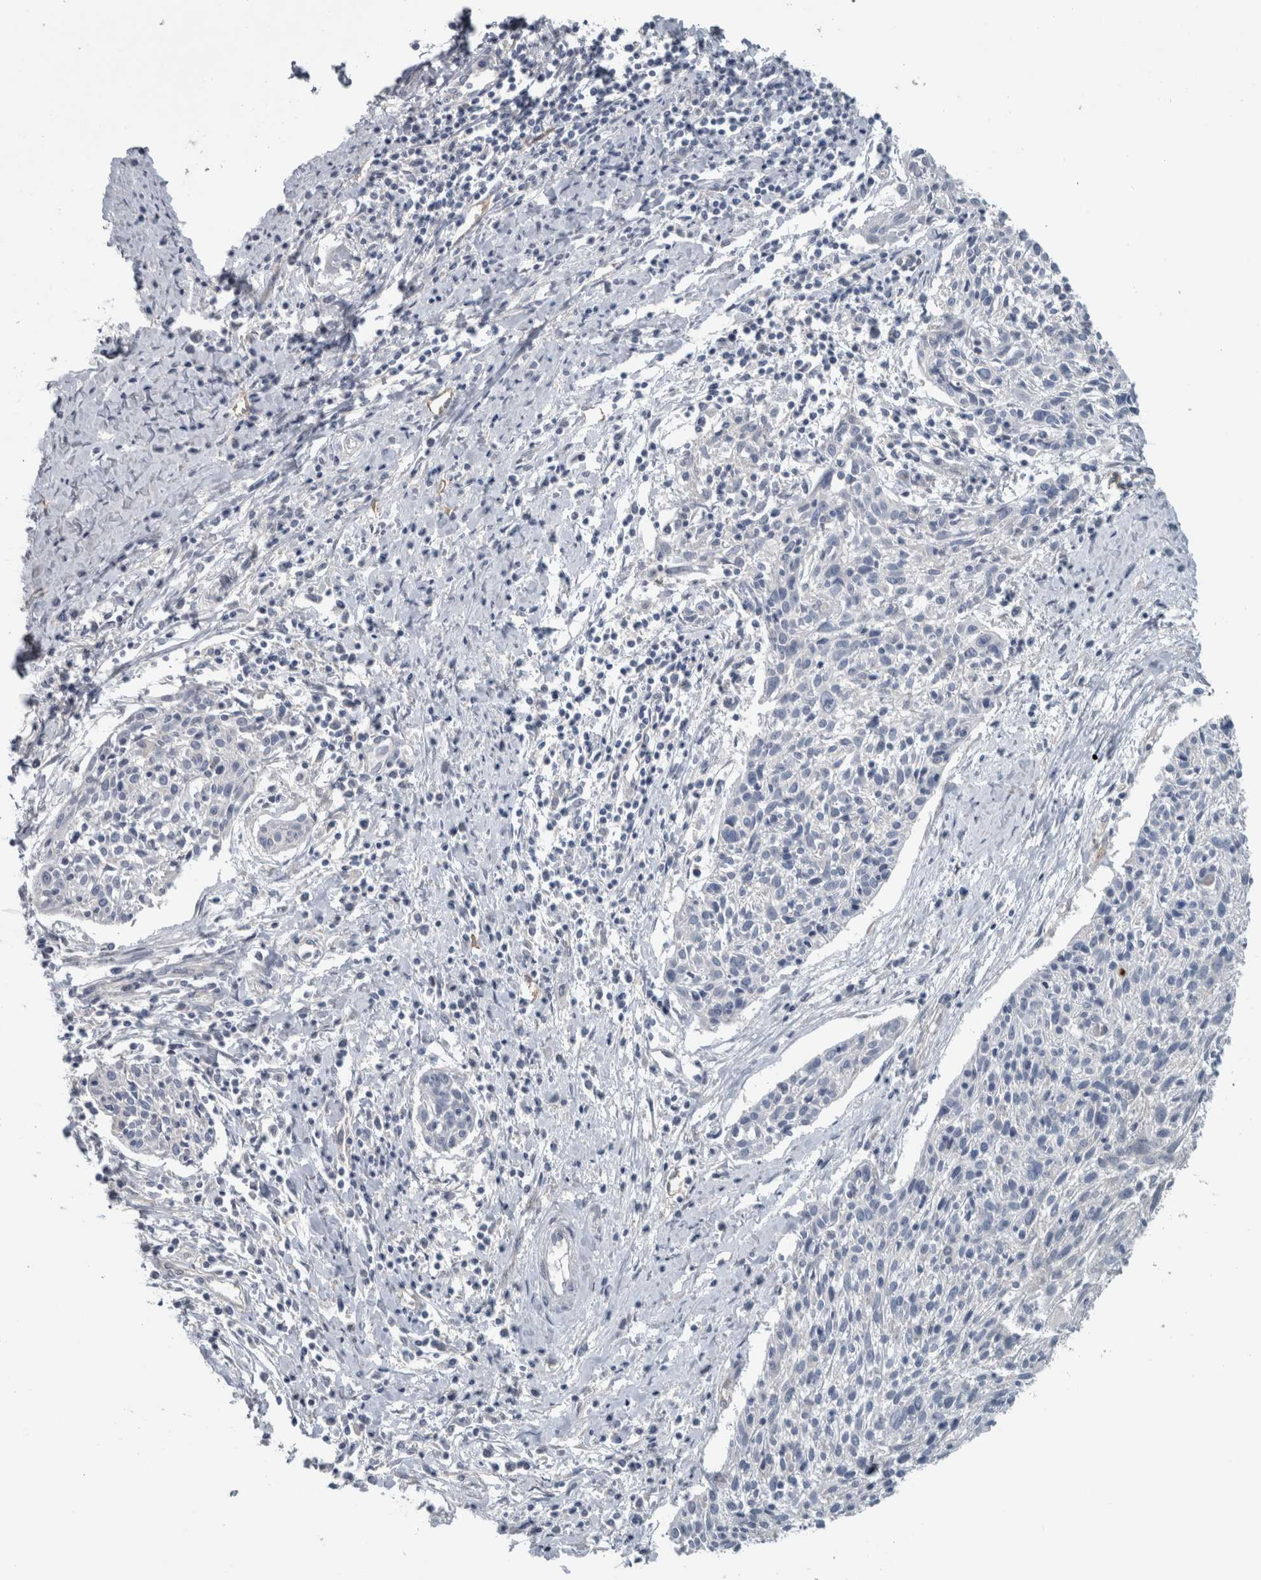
{"staining": {"intensity": "negative", "quantity": "none", "location": "none"}, "tissue": "cervical cancer", "cell_type": "Tumor cells", "image_type": "cancer", "snomed": [{"axis": "morphology", "description": "Squamous cell carcinoma, NOS"}, {"axis": "topography", "description": "Cervix"}], "caption": "A histopathology image of cervical cancer (squamous cell carcinoma) stained for a protein displays no brown staining in tumor cells.", "gene": "SH3GL2", "patient": {"sex": "female", "age": 51}}